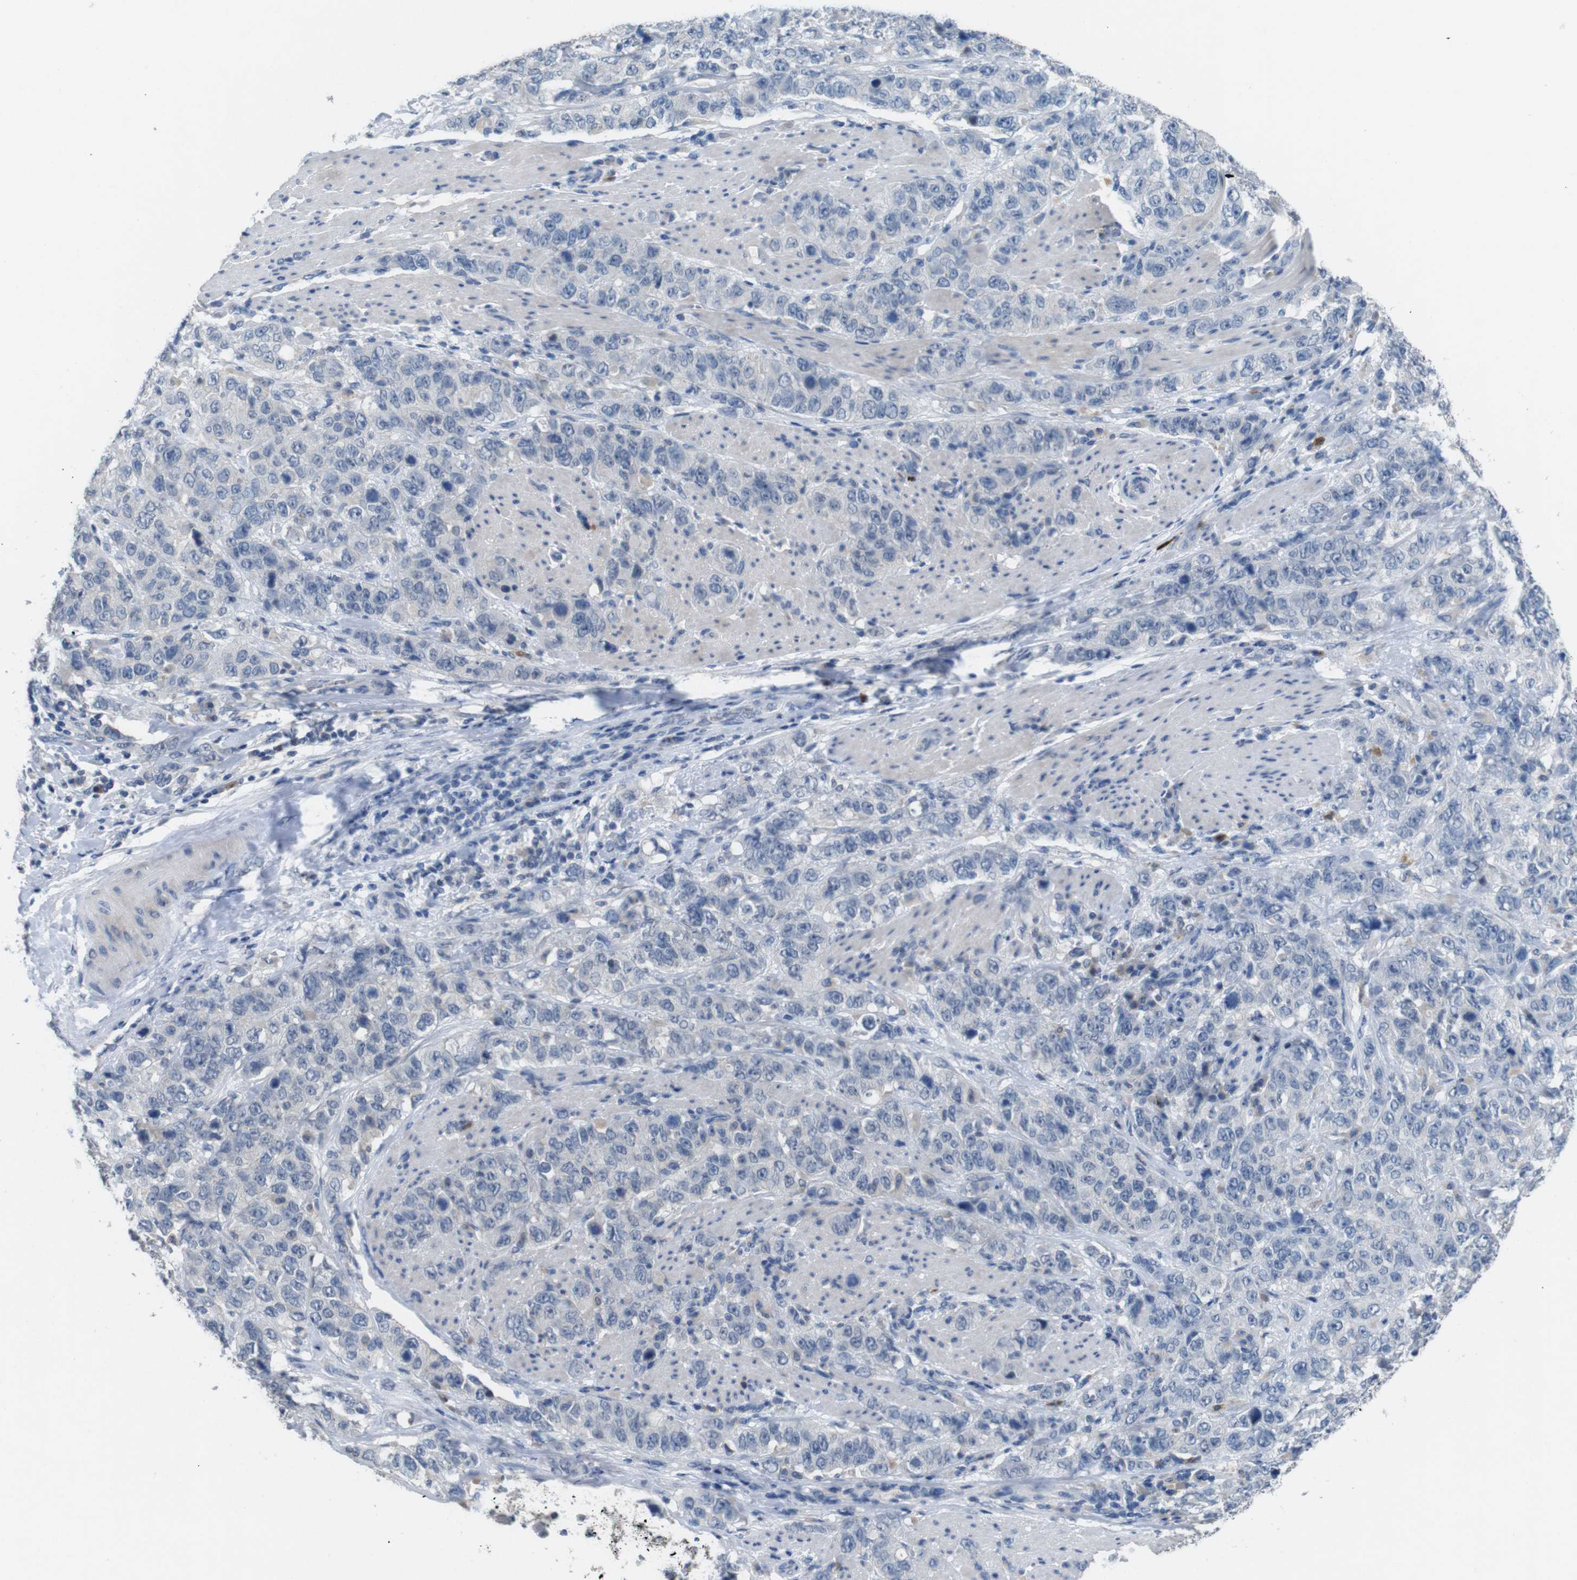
{"staining": {"intensity": "negative", "quantity": "none", "location": "none"}, "tissue": "stomach cancer", "cell_type": "Tumor cells", "image_type": "cancer", "snomed": [{"axis": "morphology", "description": "Adenocarcinoma, NOS"}, {"axis": "topography", "description": "Stomach"}], "caption": "Stomach adenocarcinoma stained for a protein using IHC exhibits no positivity tumor cells.", "gene": "SLC2A8", "patient": {"sex": "male", "age": 48}}